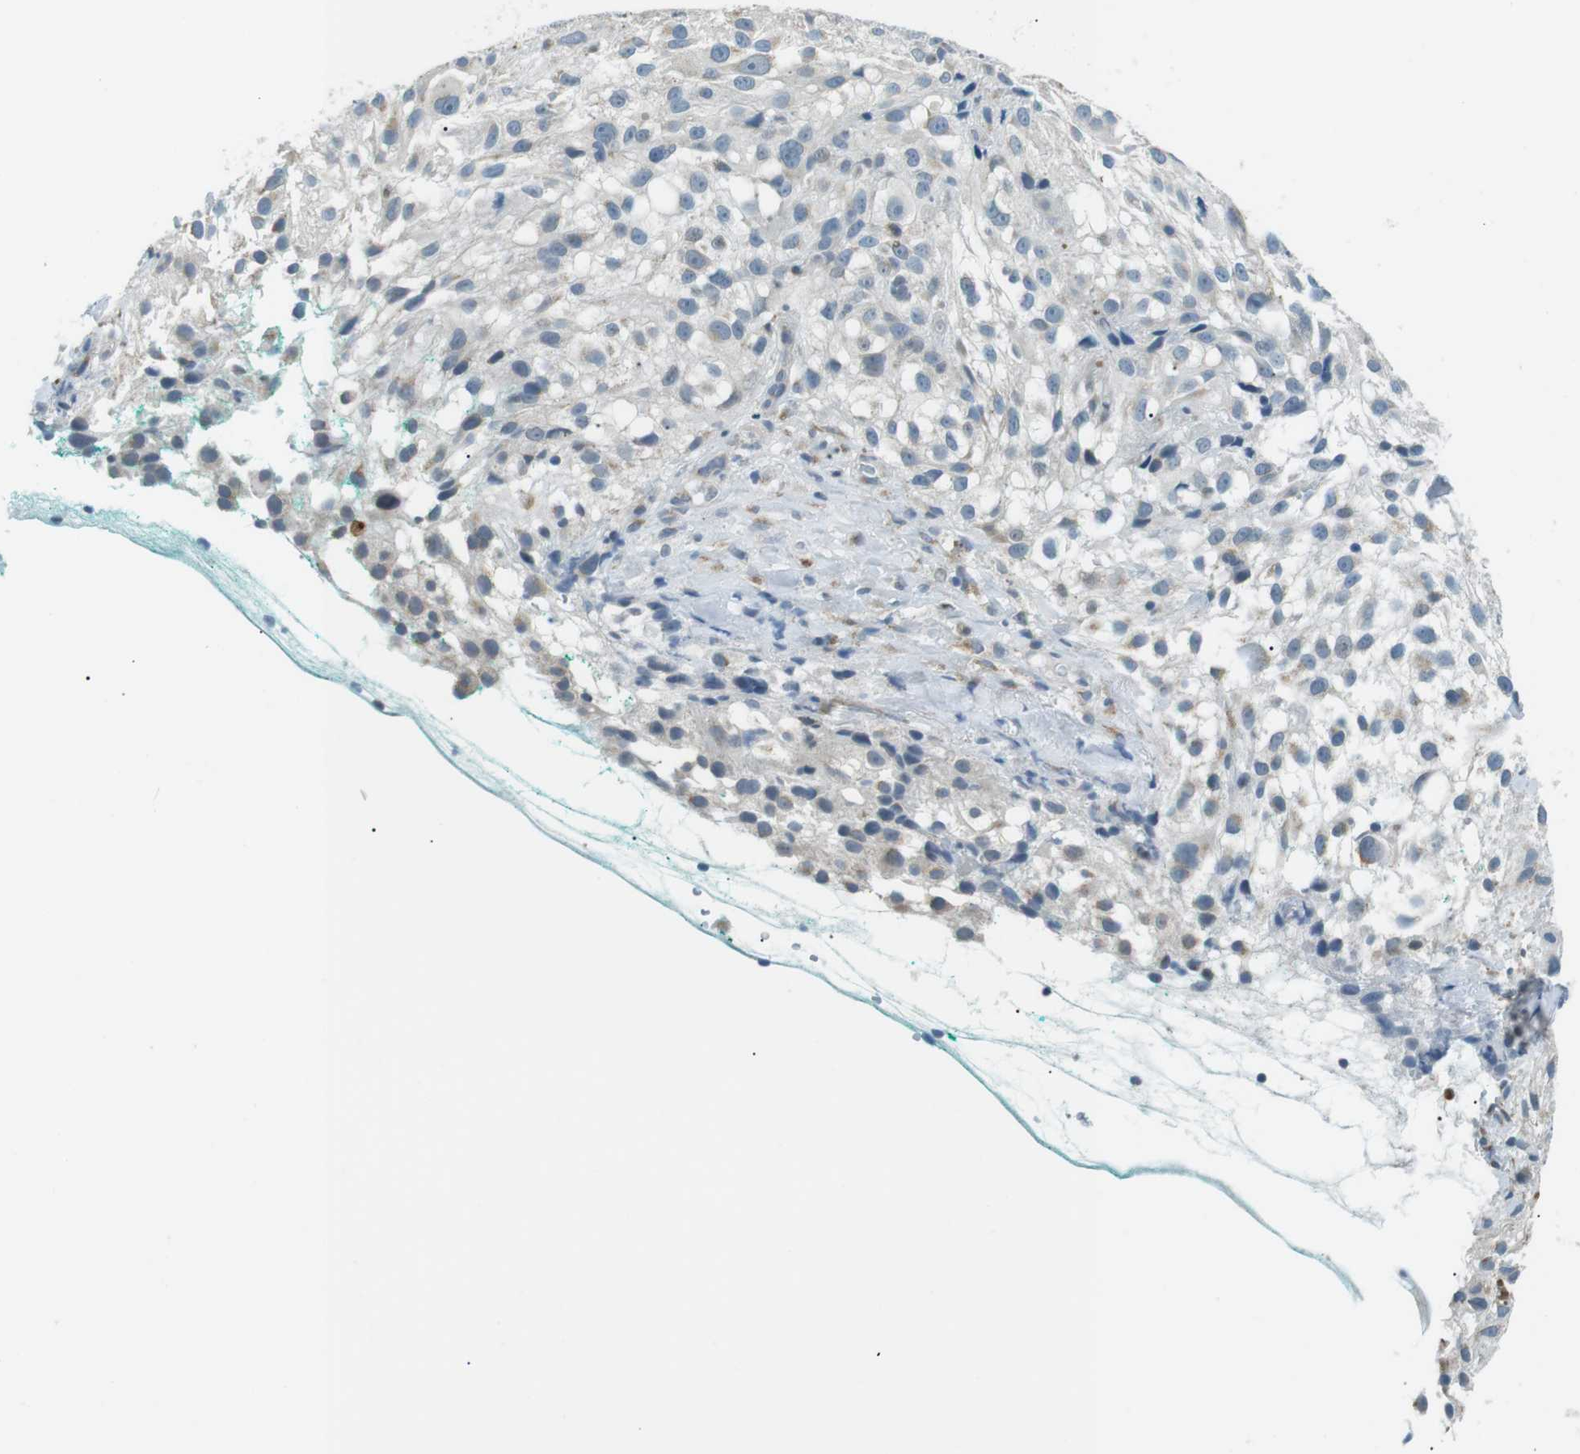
{"staining": {"intensity": "negative", "quantity": "none", "location": "none"}, "tissue": "melanoma", "cell_type": "Tumor cells", "image_type": "cancer", "snomed": [{"axis": "morphology", "description": "Necrosis, NOS"}, {"axis": "morphology", "description": "Malignant melanoma, NOS"}, {"axis": "topography", "description": "Skin"}], "caption": "DAB immunohistochemical staining of malignant melanoma reveals no significant staining in tumor cells.", "gene": "SERPINB2", "patient": {"sex": "female", "age": 87}}